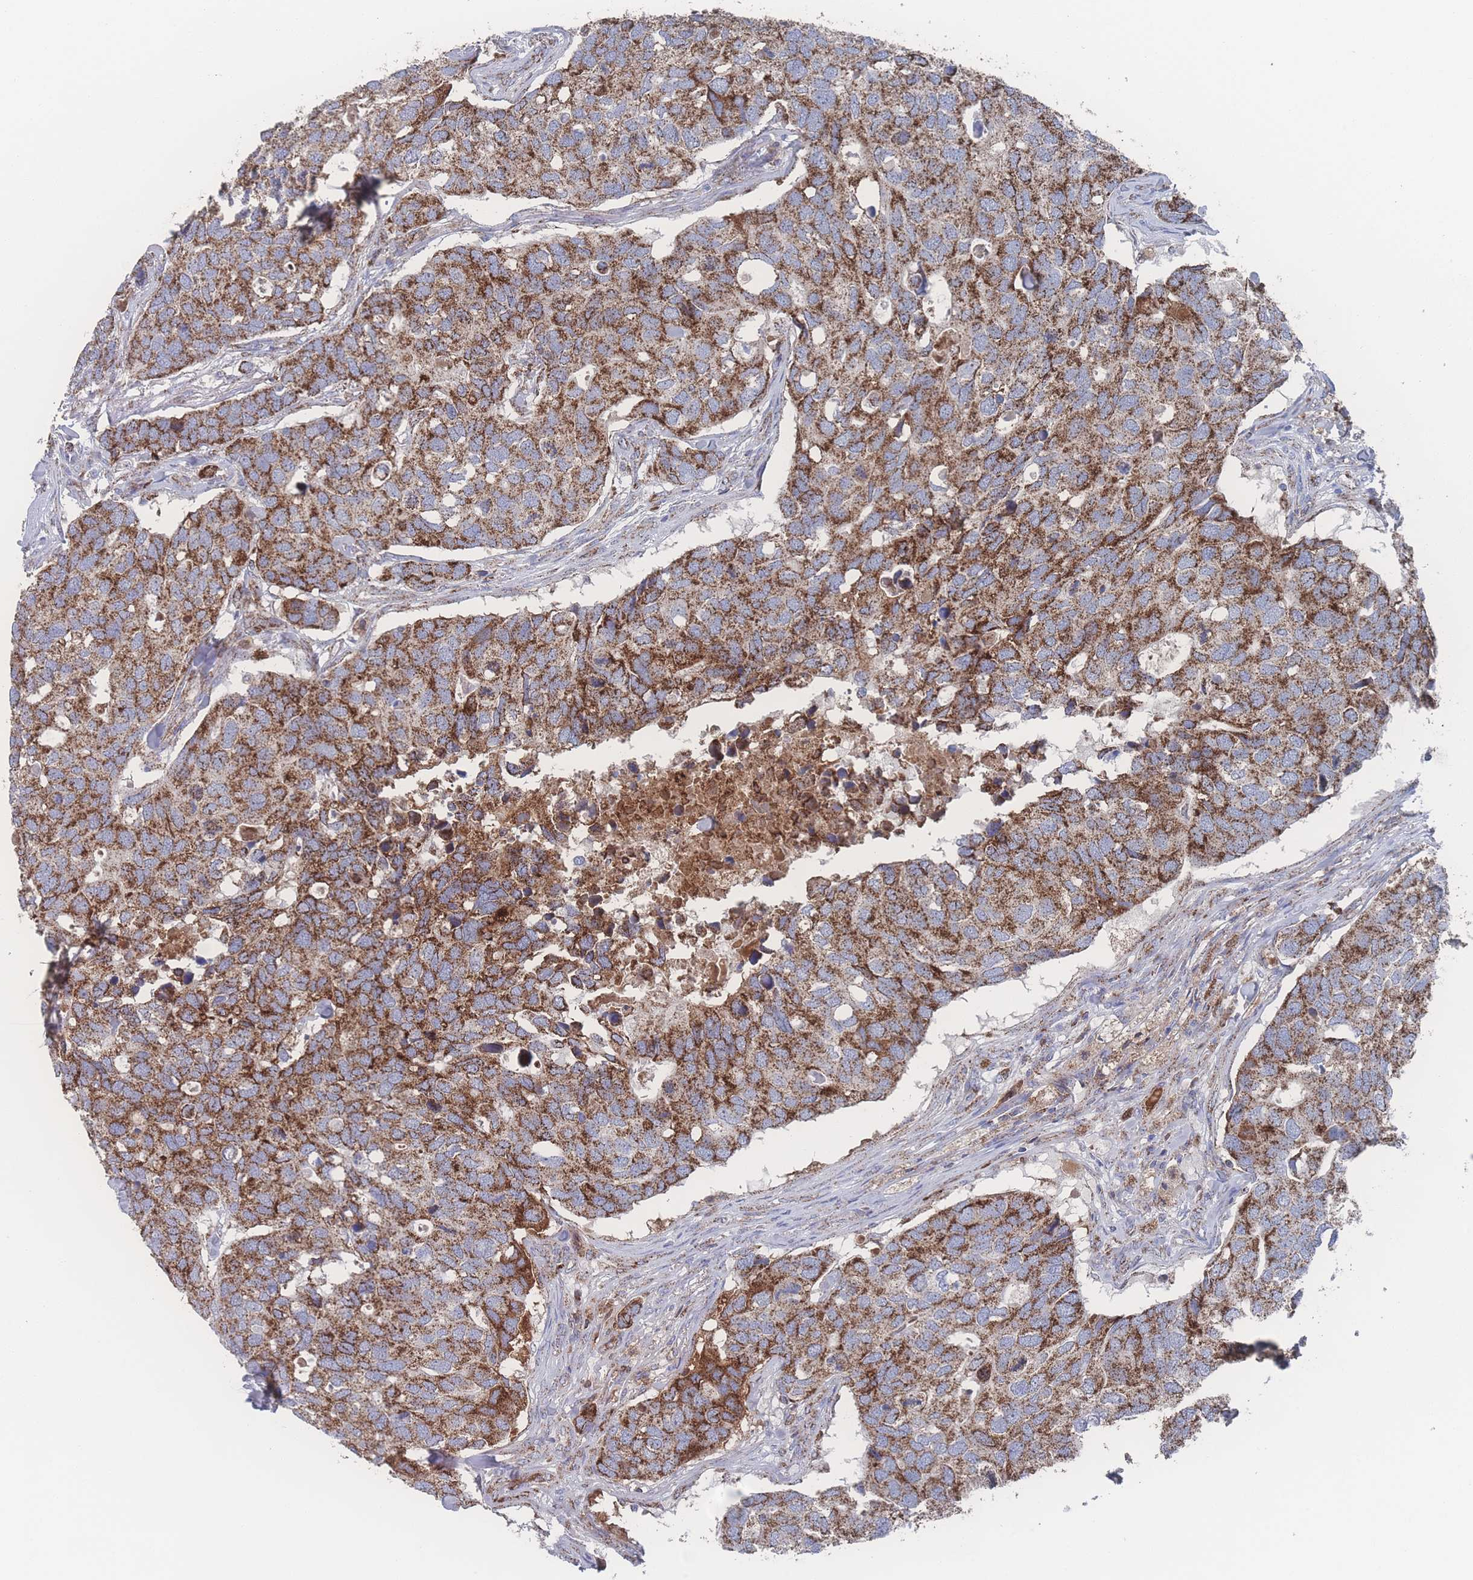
{"staining": {"intensity": "strong", "quantity": ">75%", "location": "cytoplasmic/membranous"}, "tissue": "breast cancer", "cell_type": "Tumor cells", "image_type": "cancer", "snomed": [{"axis": "morphology", "description": "Duct carcinoma"}, {"axis": "topography", "description": "Breast"}], "caption": "Approximately >75% of tumor cells in invasive ductal carcinoma (breast) reveal strong cytoplasmic/membranous protein staining as visualized by brown immunohistochemical staining.", "gene": "PEX14", "patient": {"sex": "female", "age": 83}}